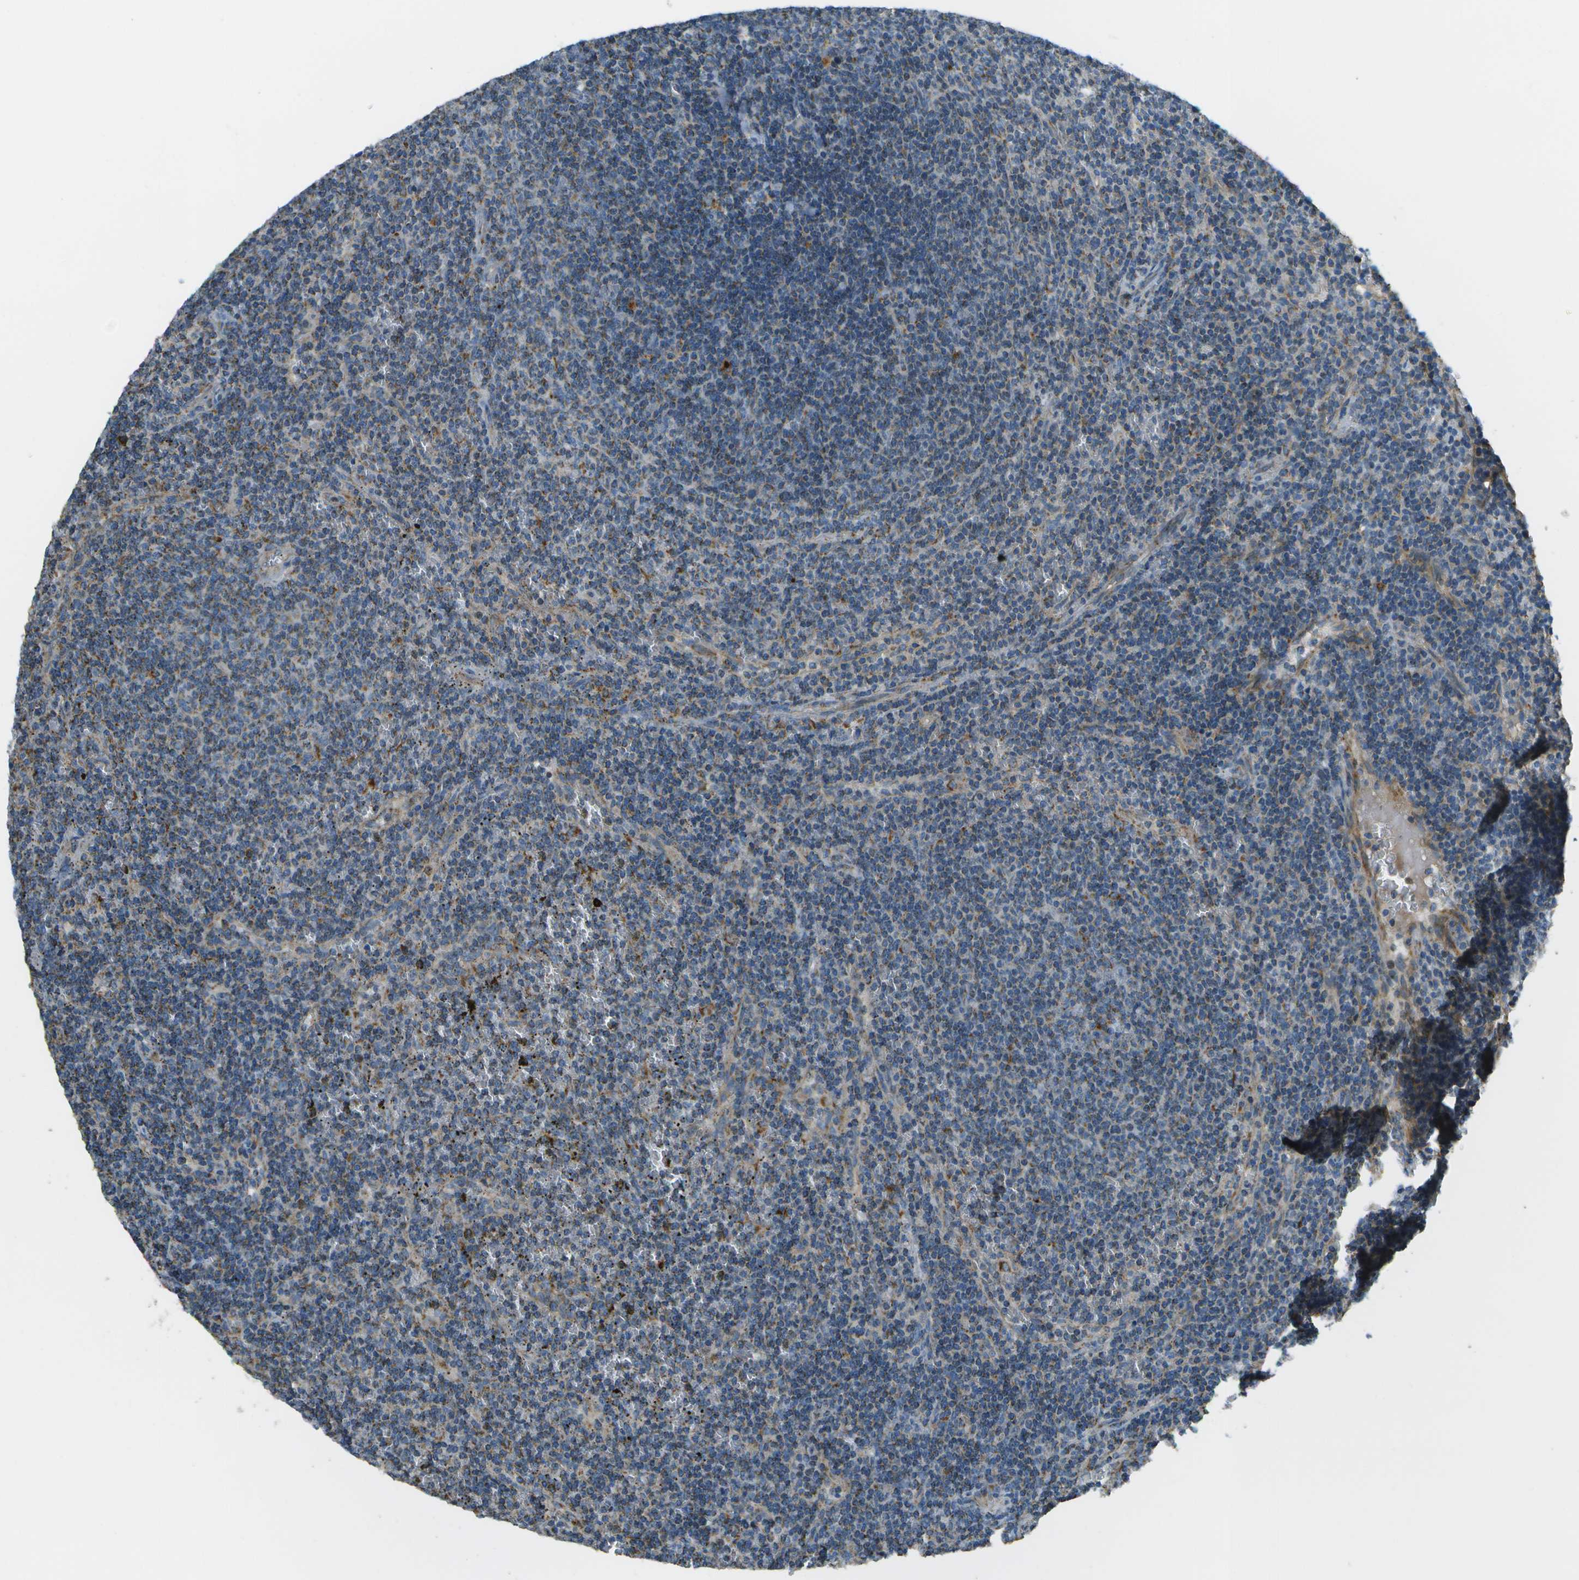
{"staining": {"intensity": "weak", "quantity": ">75%", "location": "cytoplasmic/membranous"}, "tissue": "lymphoma", "cell_type": "Tumor cells", "image_type": "cancer", "snomed": [{"axis": "morphology", "description": "Malignant lymphoma, non-Hodgkin's type, Low grade"}, {"axis": "topography", "description": "Spleen"}], "caption": "Malignant lymphoma, non-Hodgkin's type (low-grade) was stained to show a protein in brown. There is low levels of weak cytoplasmic/membranous expression in about >75% of tumor cells.", "gene": "NRK", "patient": {"sex": "female", "age": 50}}